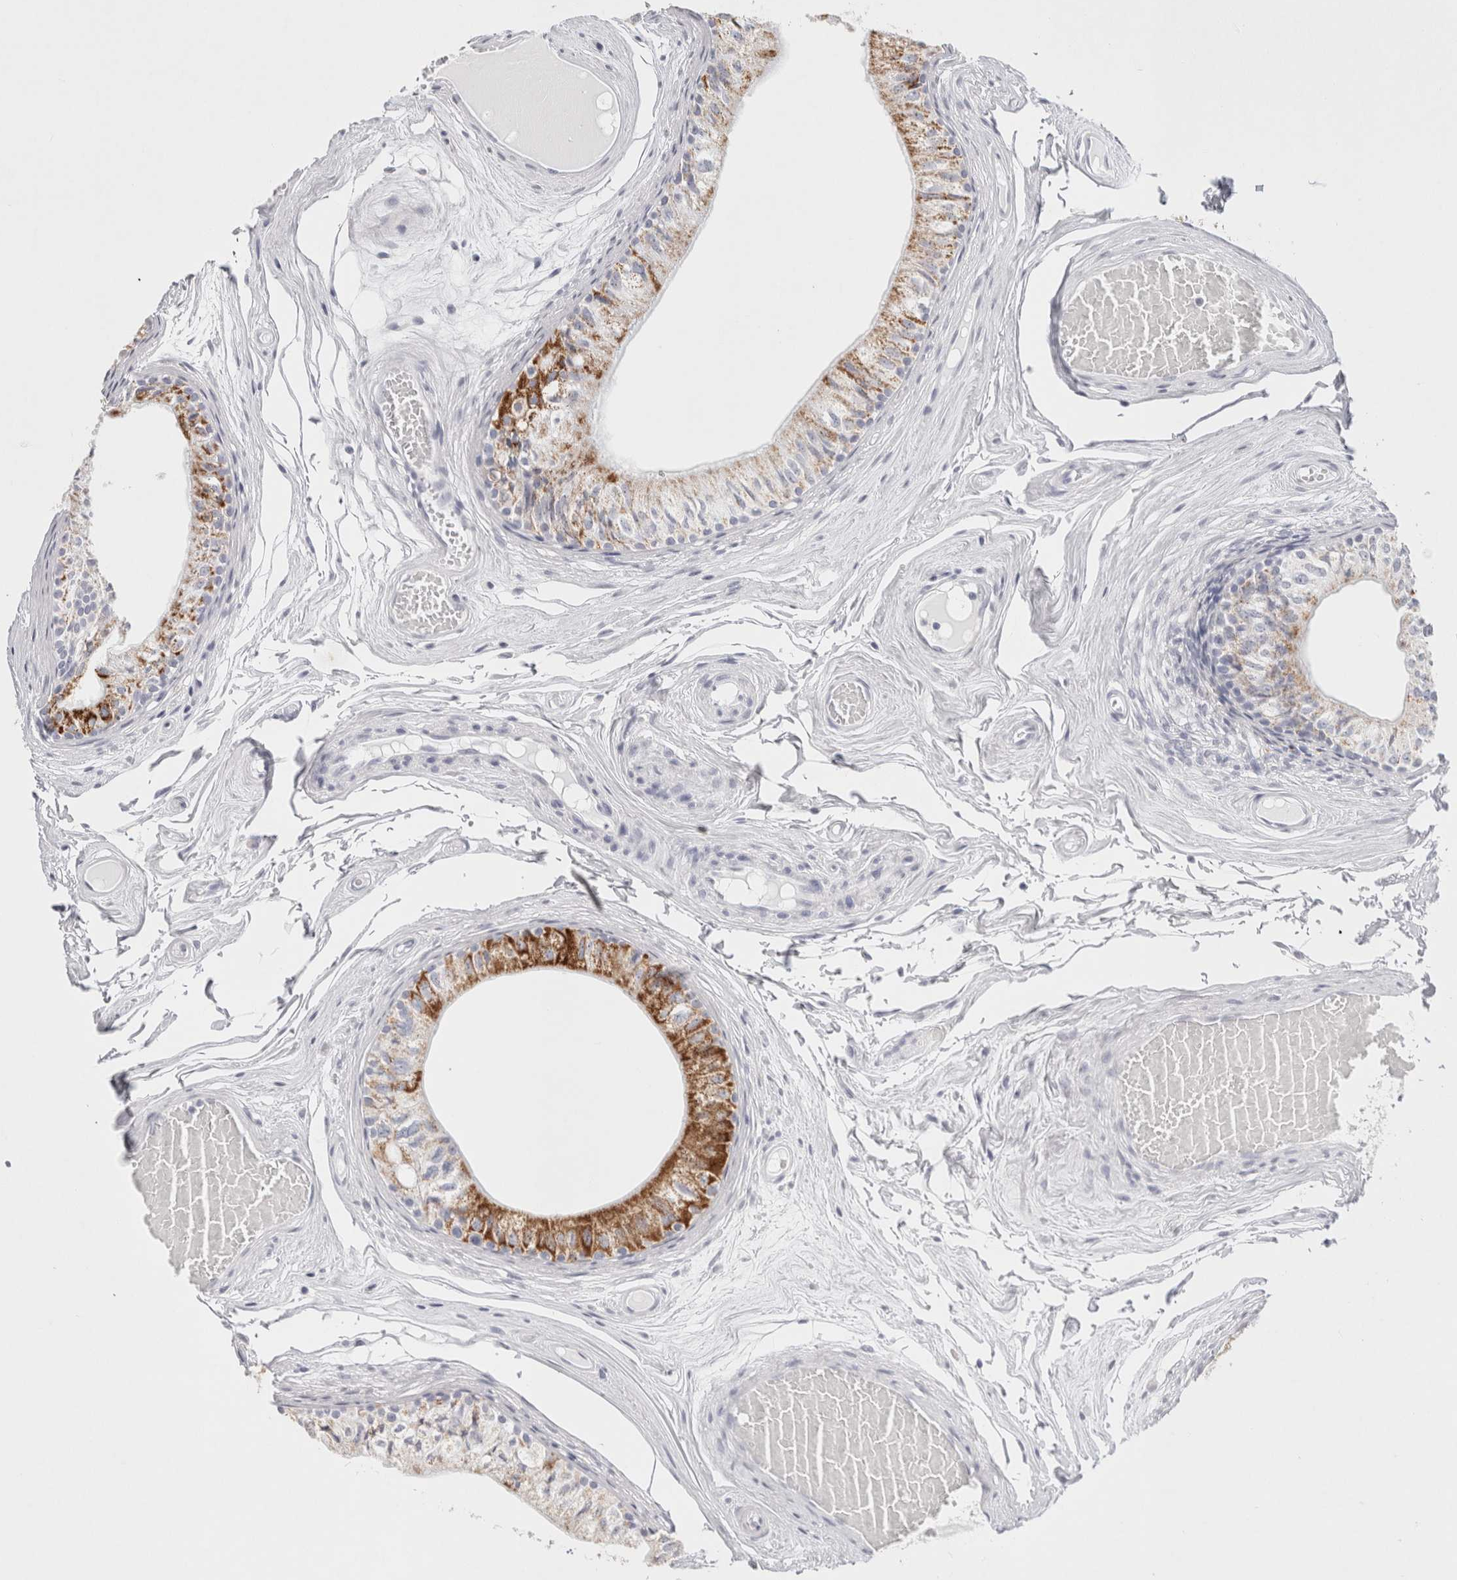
{"staining": {"intensity": "moderate", "quantity": "25%-75%", "location": "cytoplasmic/membranous"}, "tissue": "epididymis", "cell_type": "Glandular cells", "image_type": "normal", "snomed": [{"axis": "morphology", "description": "Normal tissue, NOS"}, {"axis": "topography", "description": "Epididymis"}], "caption": "Epididymis stained with immunohistochemistry displays moderate cytoplasmic/membranous expression in approximately 25%-75% of glandular cells. The staining was performed using DAB, with brown indicating positive protein expression. Nuclei are stained blue with hematoxylin.", "gene": "GARIN1A", "patient": {"sex": "male", "age": 79}}